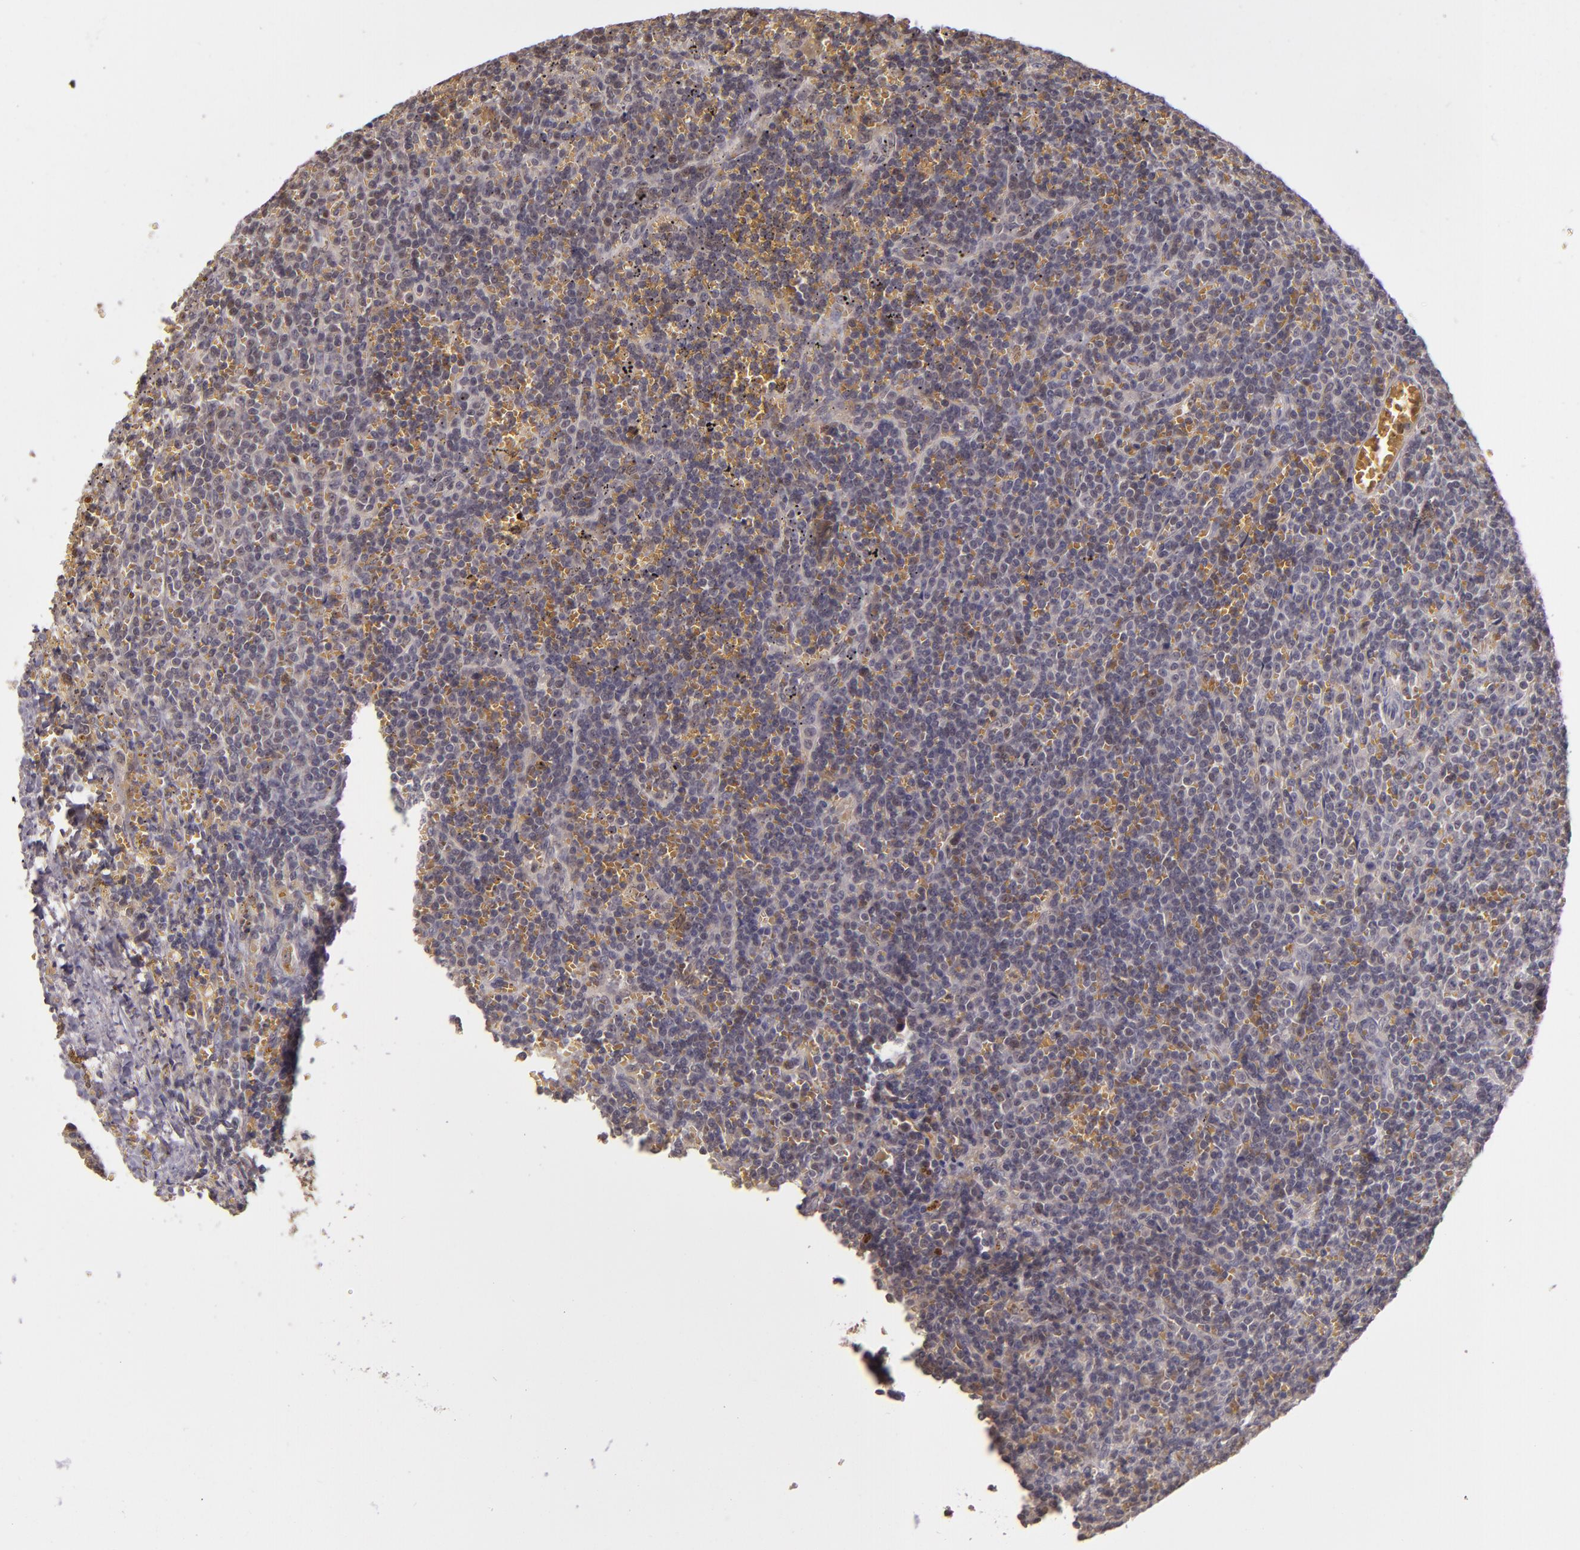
{"staining": {"intensity": "weak", "quantity": "<25%", "location": "nuclear"}, "tissue": "lymphoma", "cell_type": "Tumor cells", "image_type": "cancer", "snomed": [{"axis": "morphology", "description": "Malignant lymphoma, non-Hodgkin's type, Low grade"}, {"axis": "topography", "description": "Spleen"}], "caption": "Immunohistochemistry (IHC) micrograph of malignant lymphoma, non-Hodgkin's type (low-grade) stained for a protein (brown), which shows no positivity in tumor cells.", "gene": "LRG1", "patient": {"sex": "male", "age": 80}}